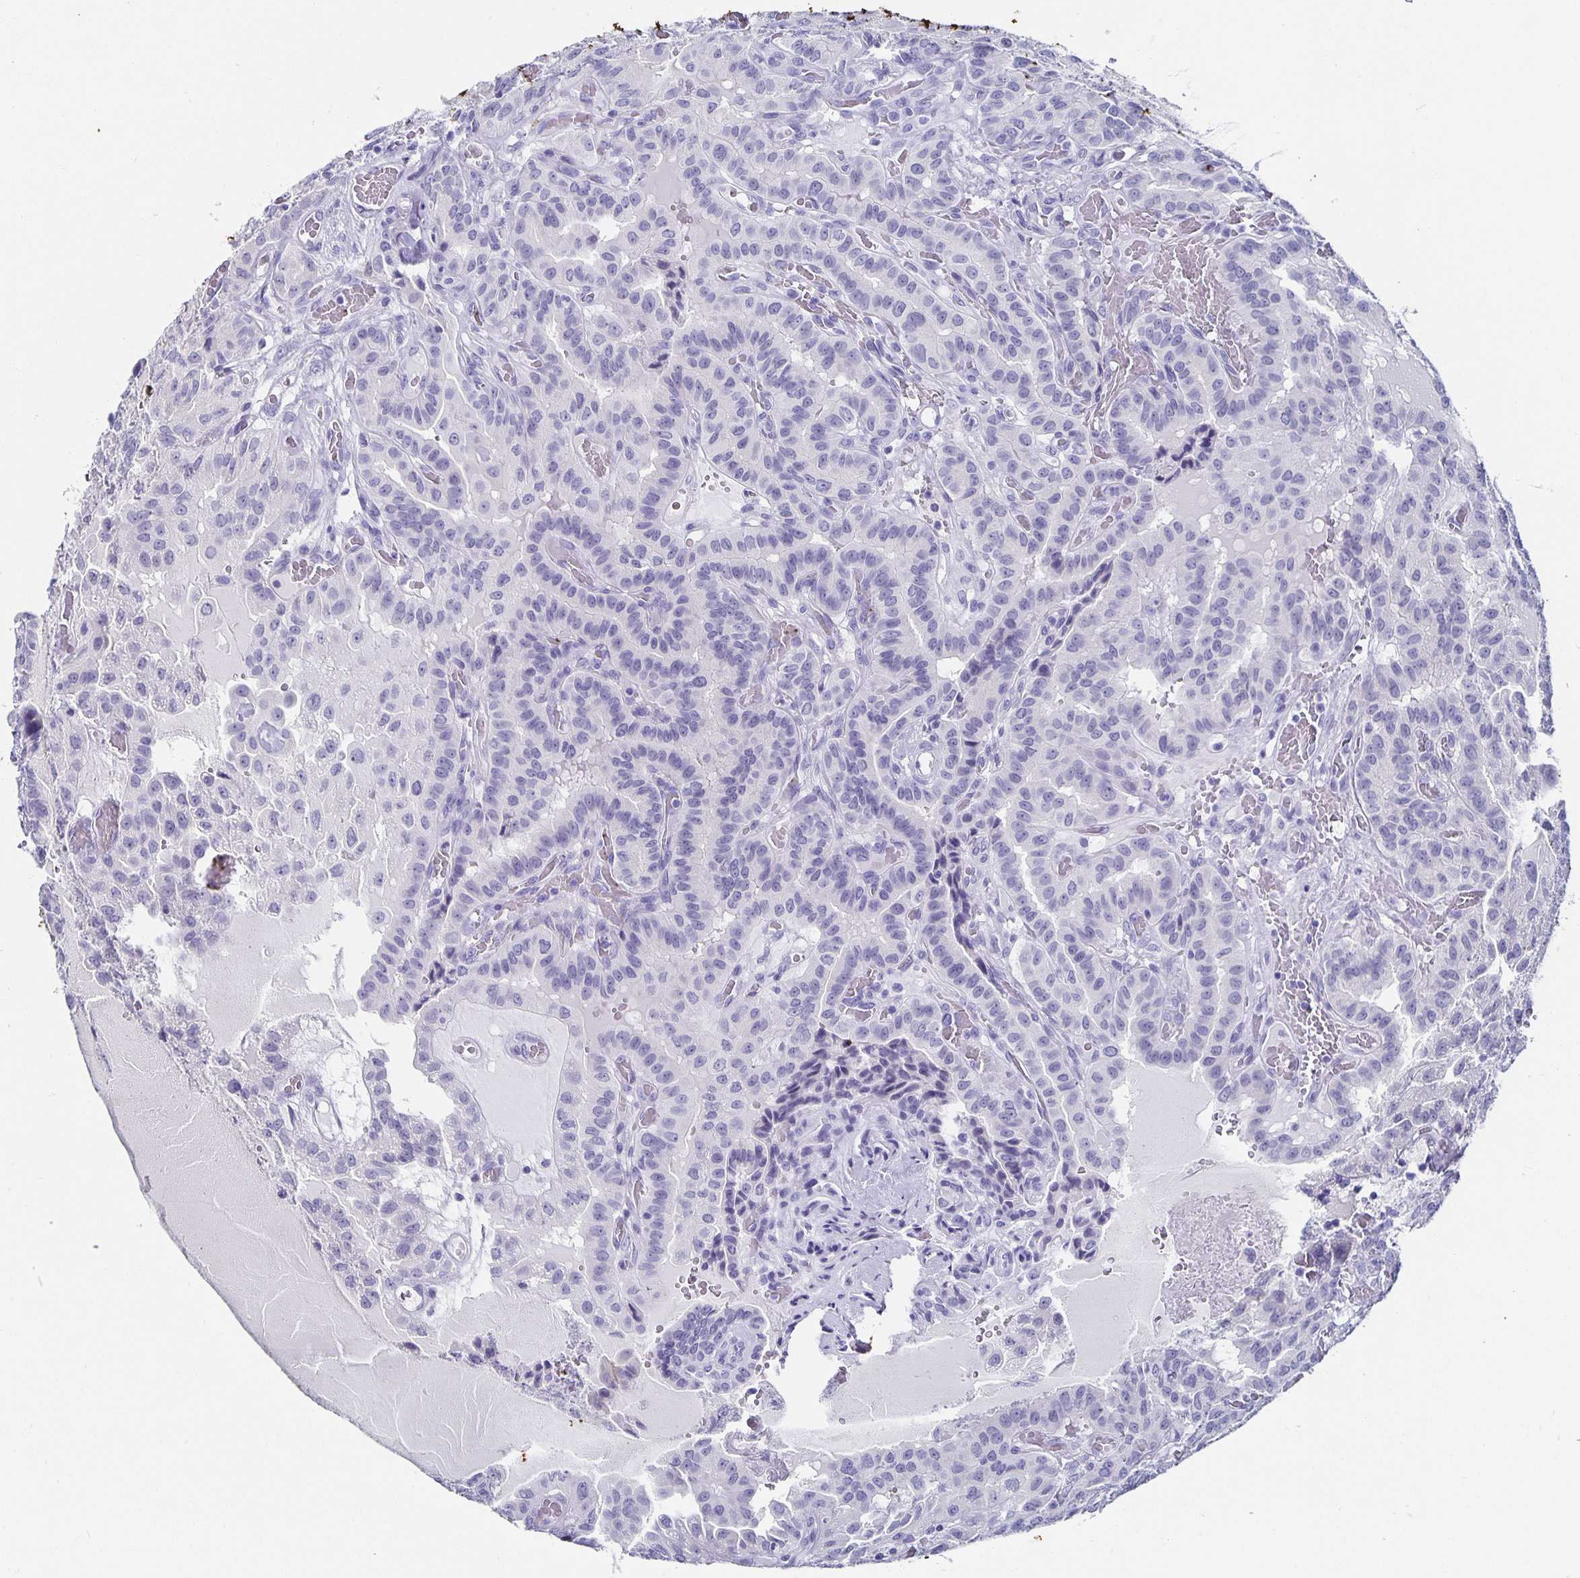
{"staining": {"intensity": "negative", "quantity": "none", "location": "none"}, "tissue": "thyroid cancer", "cell_type": "Tumor cells", "image_type": "cancer", "snomed": [{"axis": "morphology", "description": "Papillary adenocarcinoma, NOS"}, {"axis": "morphology", "description": "Papillary adenoma metastatic"}, {"axis": "topography", "description": "Thyroid gland"}], "caption": "Tumor cells are negative for protein expression in human papillary adenocarcinoma (thyroid). (Brightfield microscopy of DAB (3,3'-diaminobenzidine) immunohistochemistry at high magnification).", "gene": "CHGA", "patient": {"sex": "male", "age": 87}}